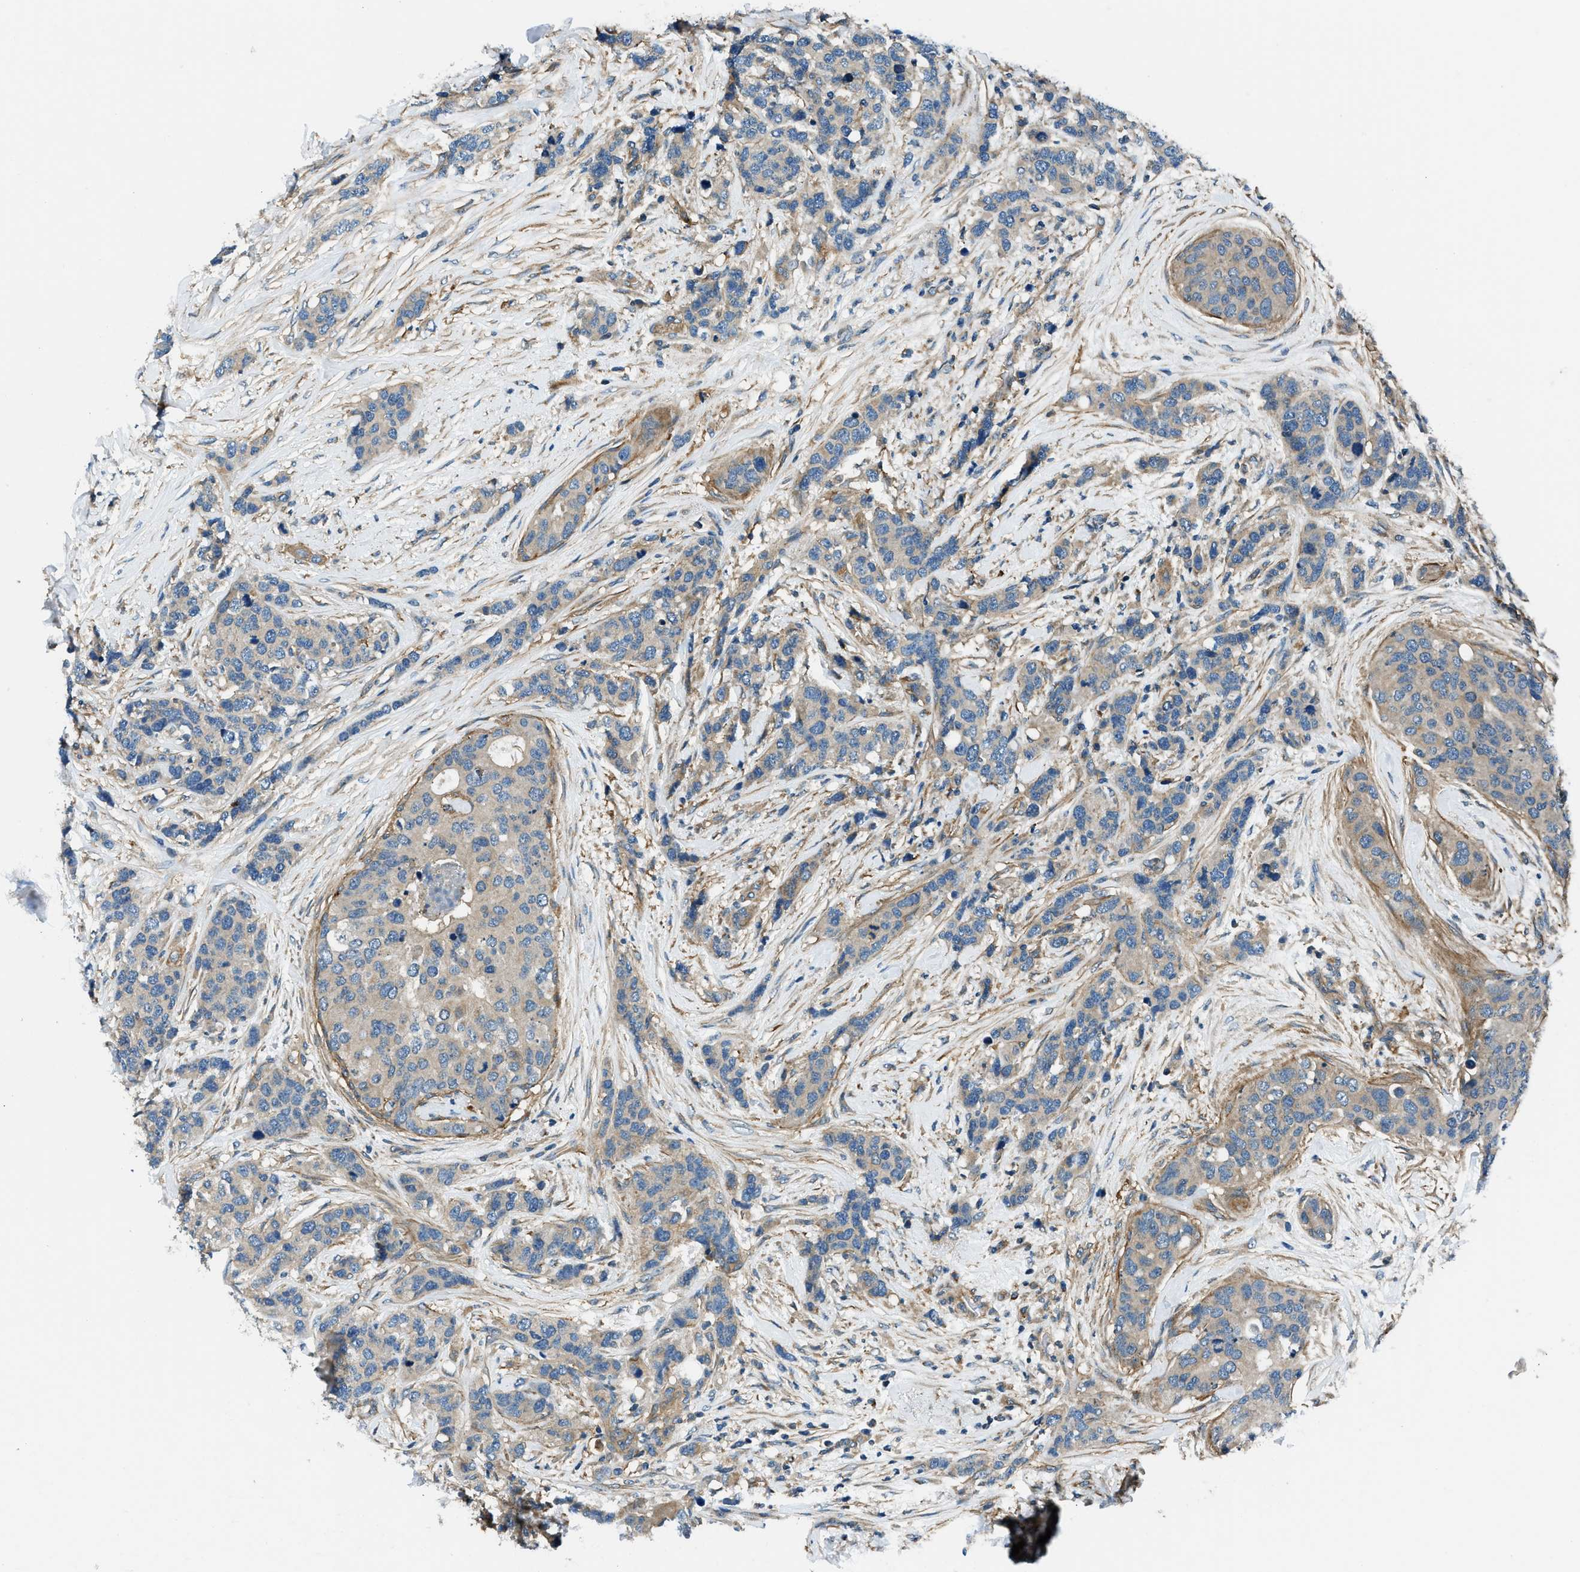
{"staining": {"intensity": "negative", "quantity": "none", "location": "none"}, "tissue": "breast cancer", "cell_type": "Tumor cells", "image_type": "cancer", "snomed": [{"axis": "morphology", "description": "Lobular carcinoma"}, {"axis": "topography", "description": "Breast"}], "caption": "Immunohistochemistry (IHC) of breast cancer displays no expression in tumor cells.", "gene": "SLC19A2", "patient": {"sex": "female", "age": 59}}